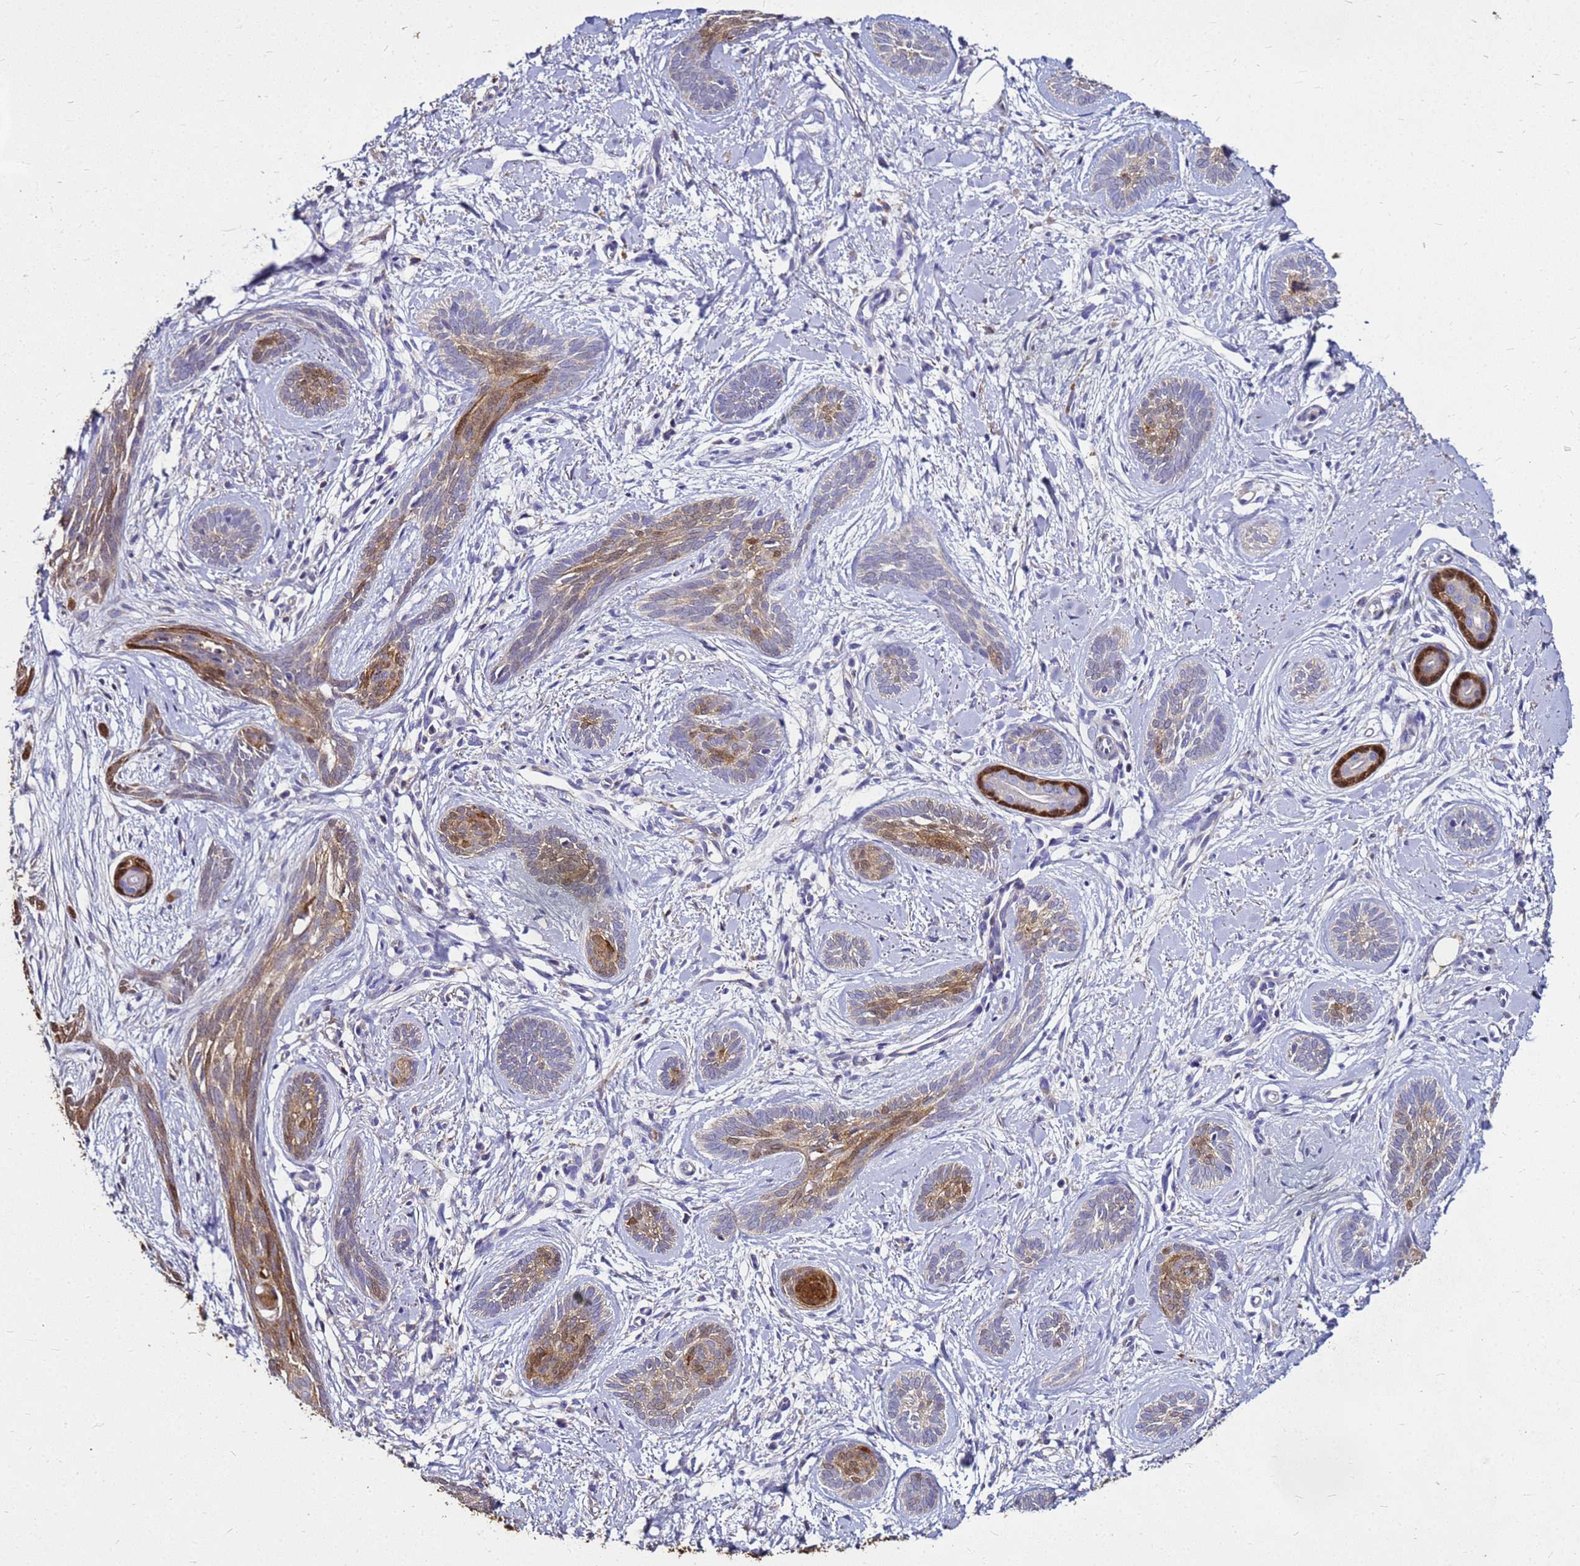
{"staining": {"intensity": "moderate", "quantity": "<25%", "location": "cytoplasmic/membranous"}, "tissue": "skin cancer", "cell_type": "Tumor cells", "image_type": "cancer", "snomed": [{"axis": "morphology", "description": "Basal cell carcinoma"}, {"axis": "topography", "description": "Skin"}], "caption": "High-magnification brightfield microscopy of skin cancer stained with DAB (brown) and counterstained with hematoxylin (blue). tumor cells exhibit moderate cytoplasmic/membranous positivity is appreciated in about<25% of cells. (DAB IHC with brightfield microscopy, high magnification).", "gene": "S100A2", "patient": {"sex": "female", "age": 81}}